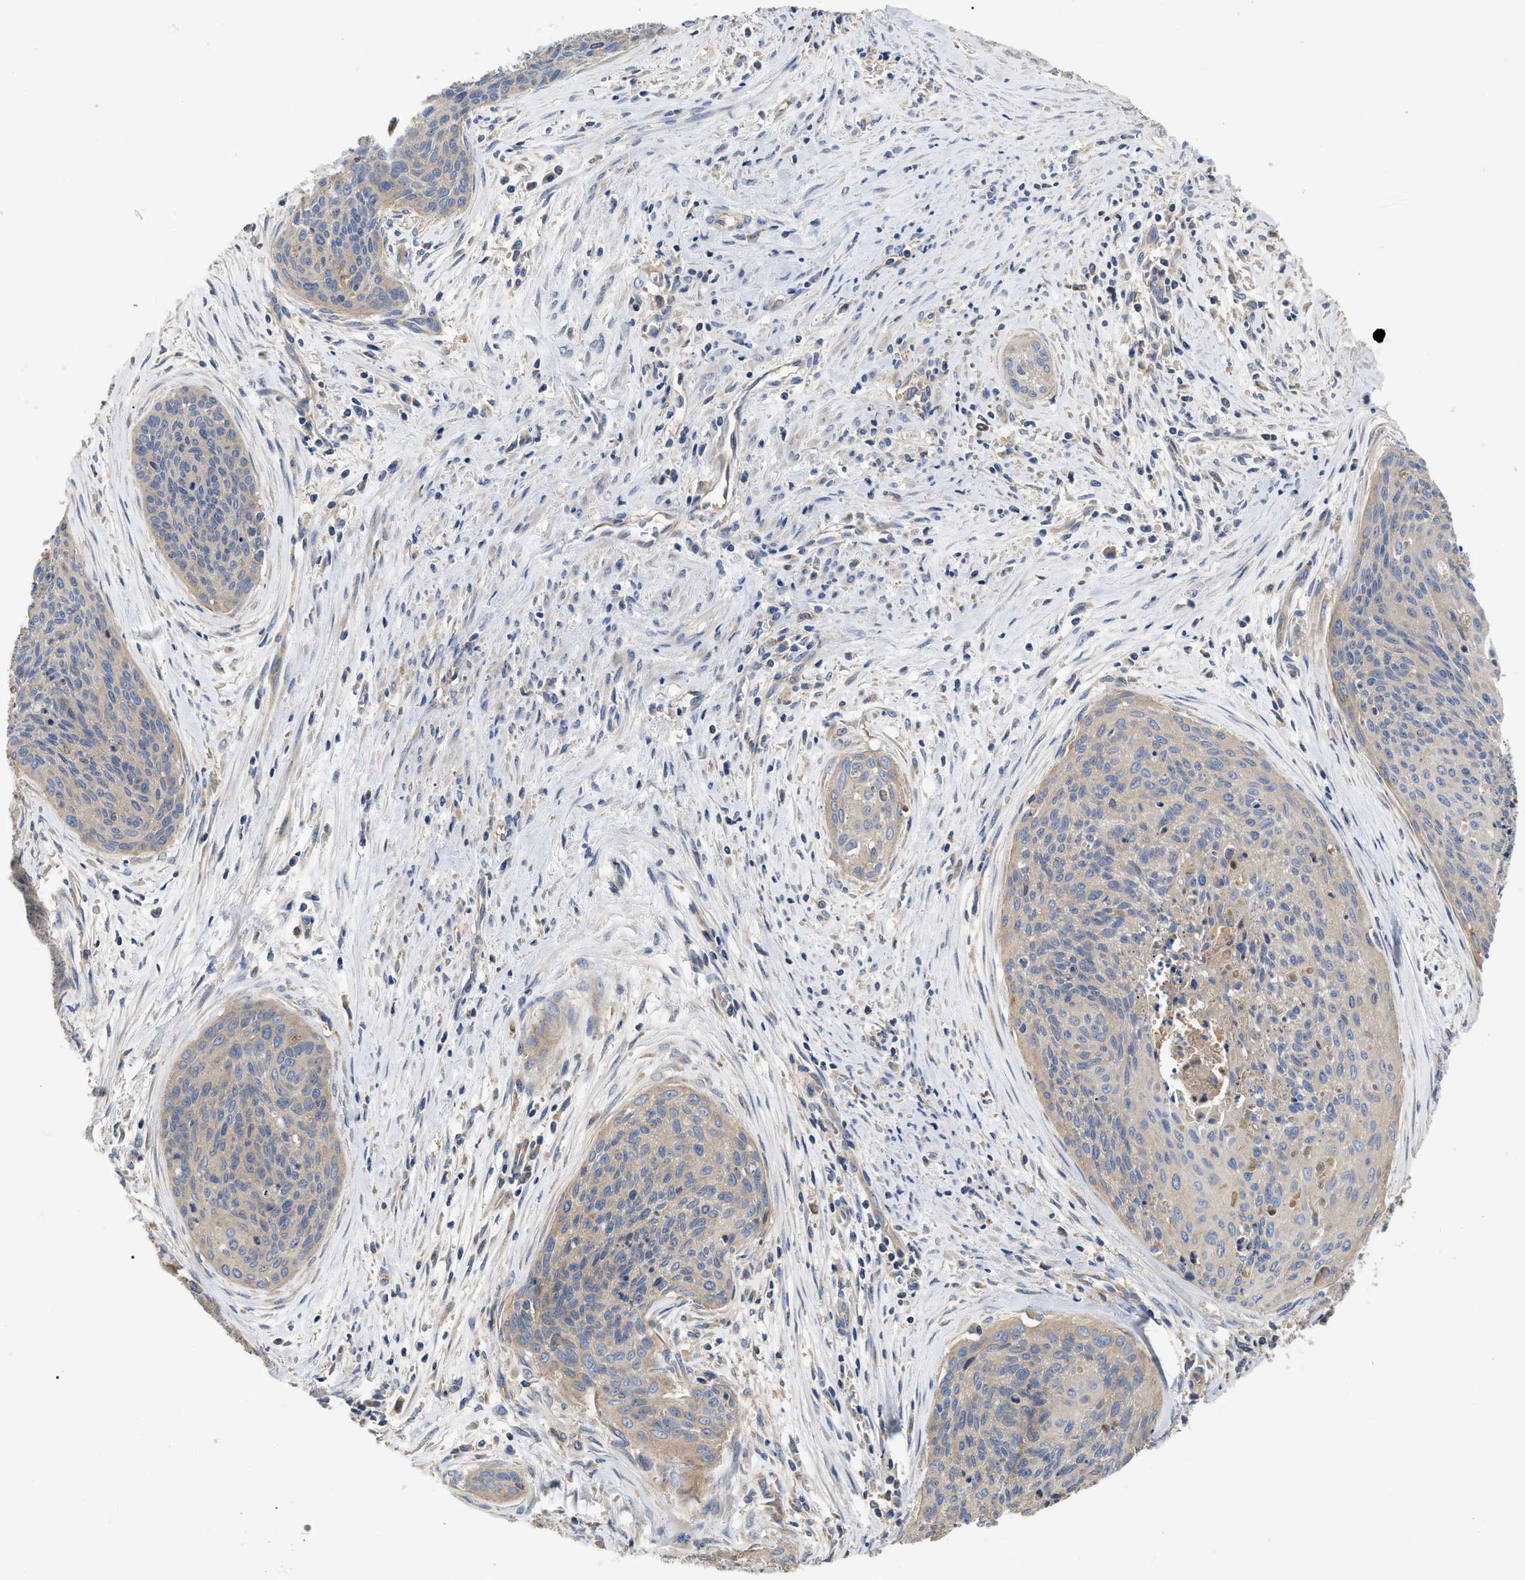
{"staining": {"intensity": "negative", "quantity": "none", "location": "none"}, "tissue": "cervical cancer", "cell_type": "Tumor cells", "image_type": "cancer", "snomed": [{"axis": "morphology", "description": "Squamous cell carcinoma, NOS"}, {"axis": "topography", "description": "Cervix"}], "caption": "A high-resolution histopathology image shows immunohistochemistry staining of cervical cancer, which reveals no significant expression in tumor cells.", "gene": "RAP1GDS1", "patient": {"sex": "female", "age": 55}}